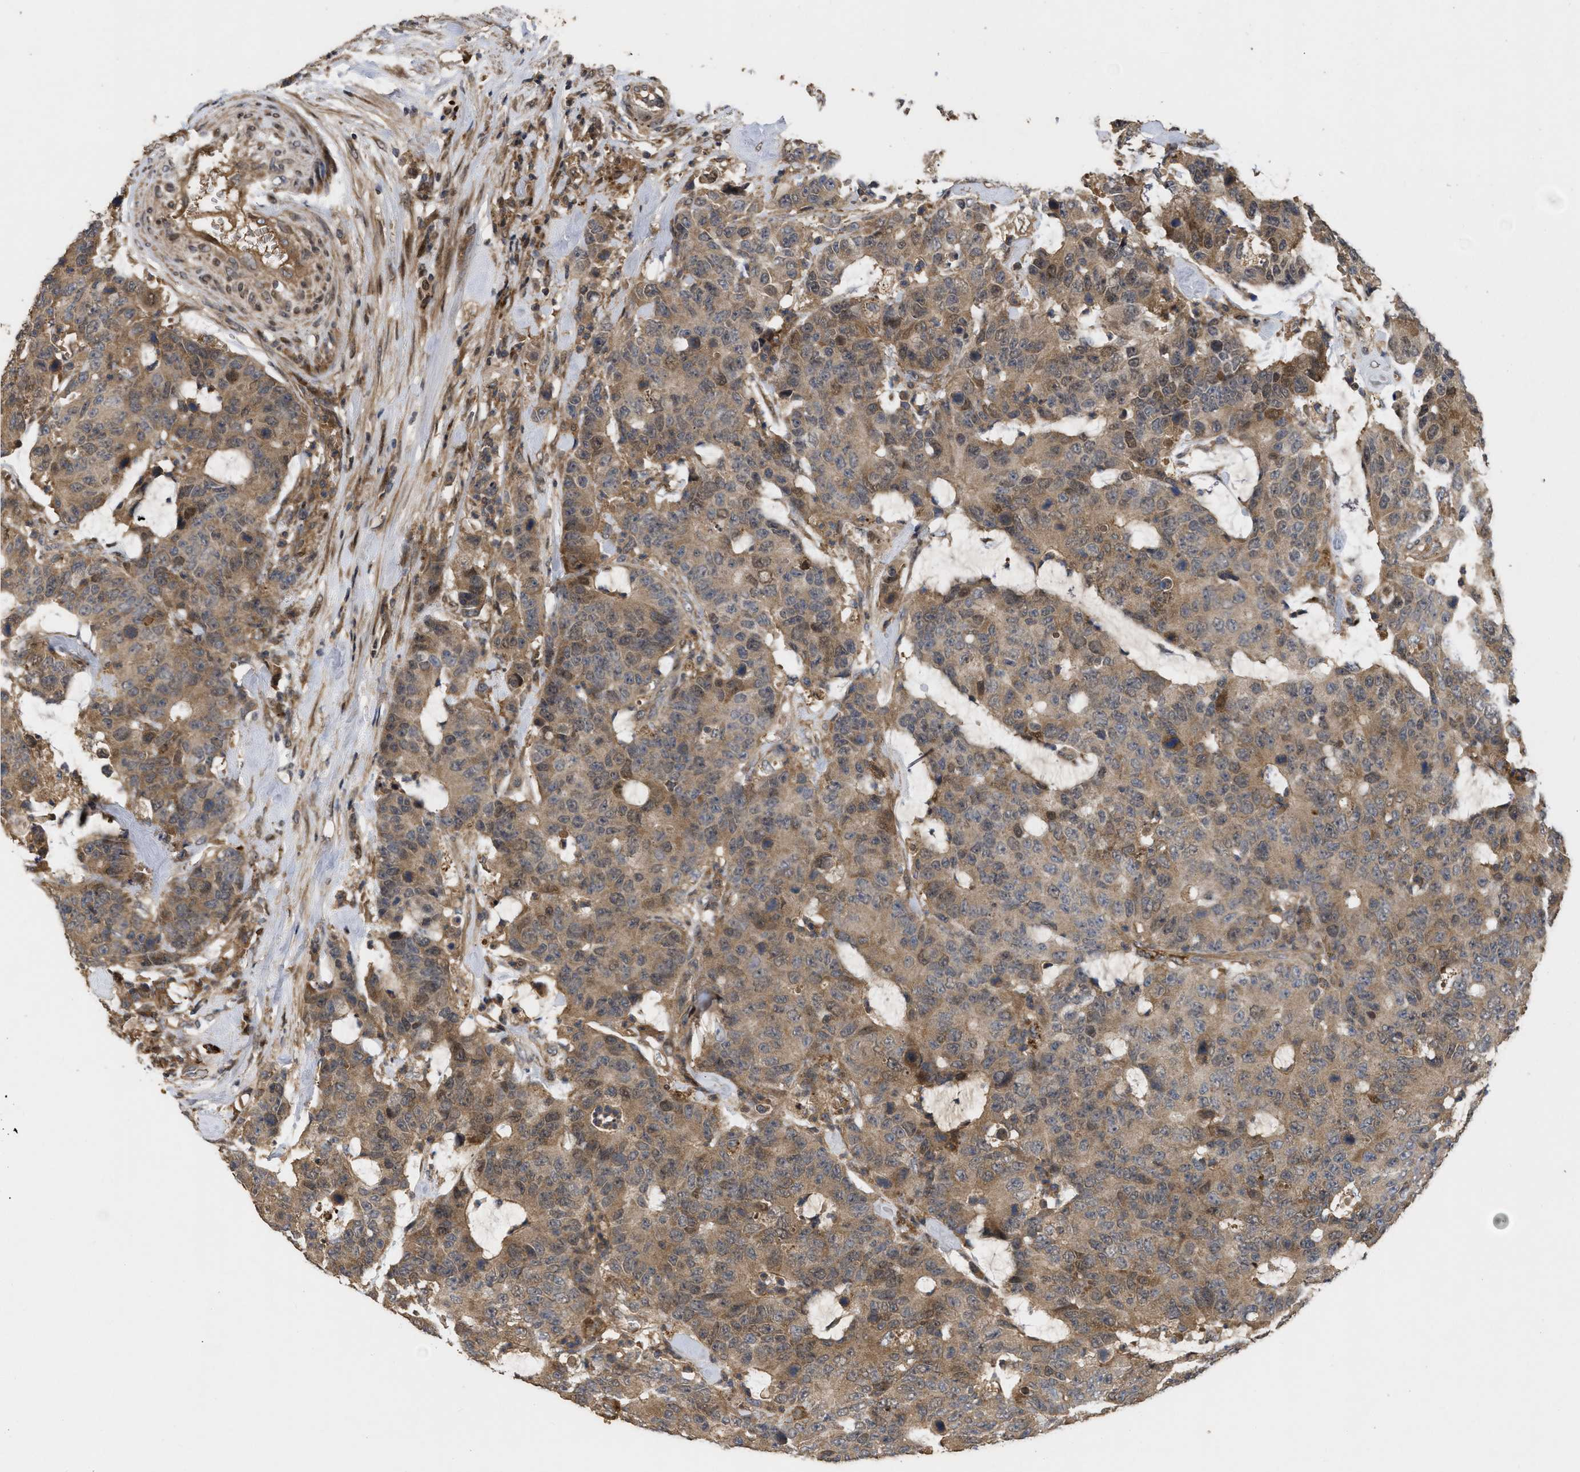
{"staining": {"intensity": "moderate", "quantity": ">75%", "location": "cytoplasmic/membranous,nuclear"}, "tissue": "colorectal cancer", "cell_type": "Tumor cells", "image_type": "cancer", "snomed": [{"axis": "morphology", "description": "Adenocarcinoma, NOS"}, {"axis": "topography", "description": "Colon"}], "caption": "Tumor cells reveal medium levels of moderate cytoplasmic/membranous and nuclear expression in about >75% of cells in colorectal cancer.", "gene": "CBR3", "patient": {"sex": "female", "age": 86}}